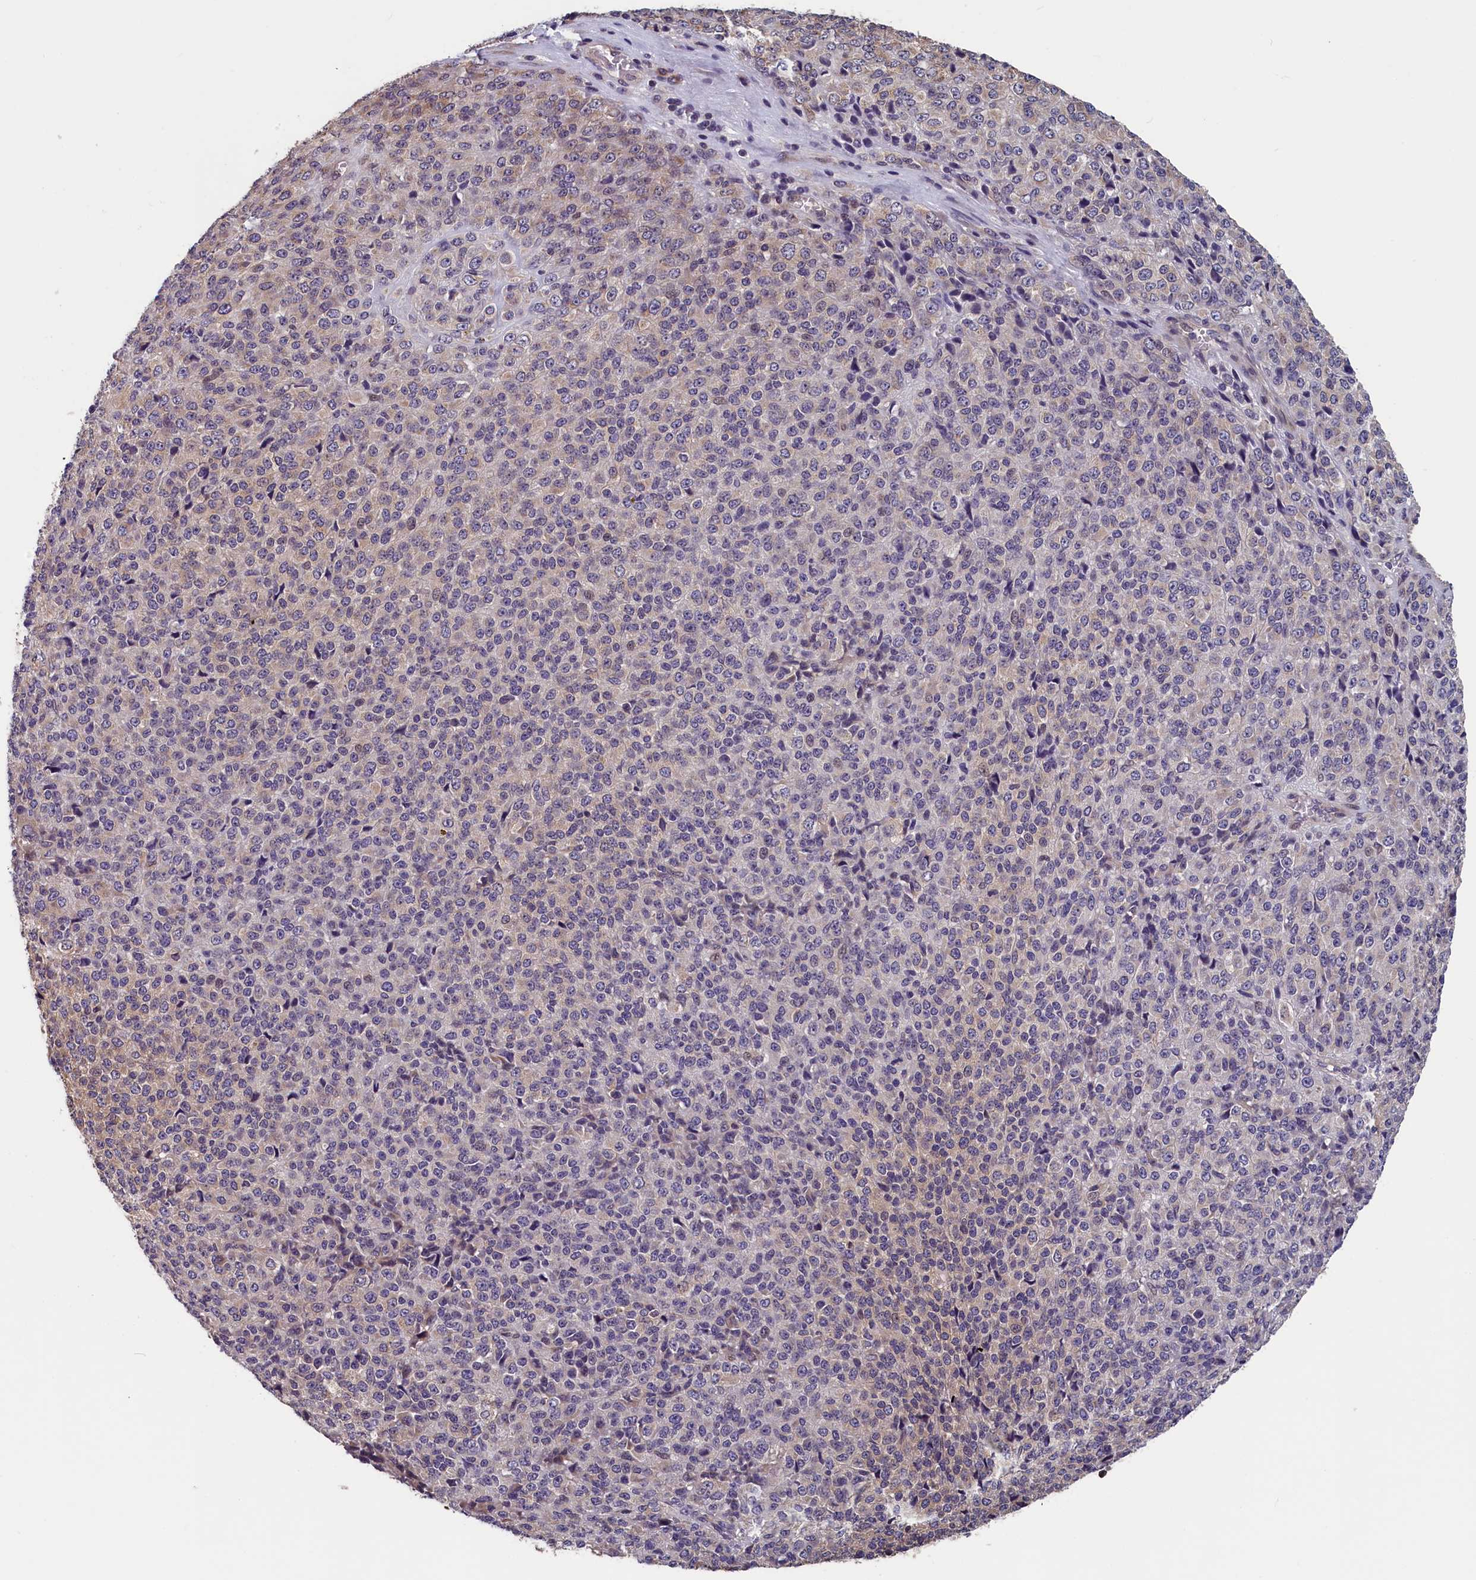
{"staining": {"intensity": "weak", "quantity": "<25%", "location": "cytoplasmic/membranous"}, "tissue": "melanoma", "cell_type": "Tumor cells", "image_type": "cancer", "snomed": [{"axis": "morphology", "description": "Malignant melanoma, Metastatic site"}, {"axis": "topography", "description": "Brain"}], "caption": "High magnification brightfield microscopy of malignant melanoma (metastatic site) stained with DAB (brown) and counterstained with hematoxylin (blue): tumor cells show no significant staining. Nuclei are stained in blue.", "gene": "TMEM116", "patient": {"sex": "female", "age": 56}}